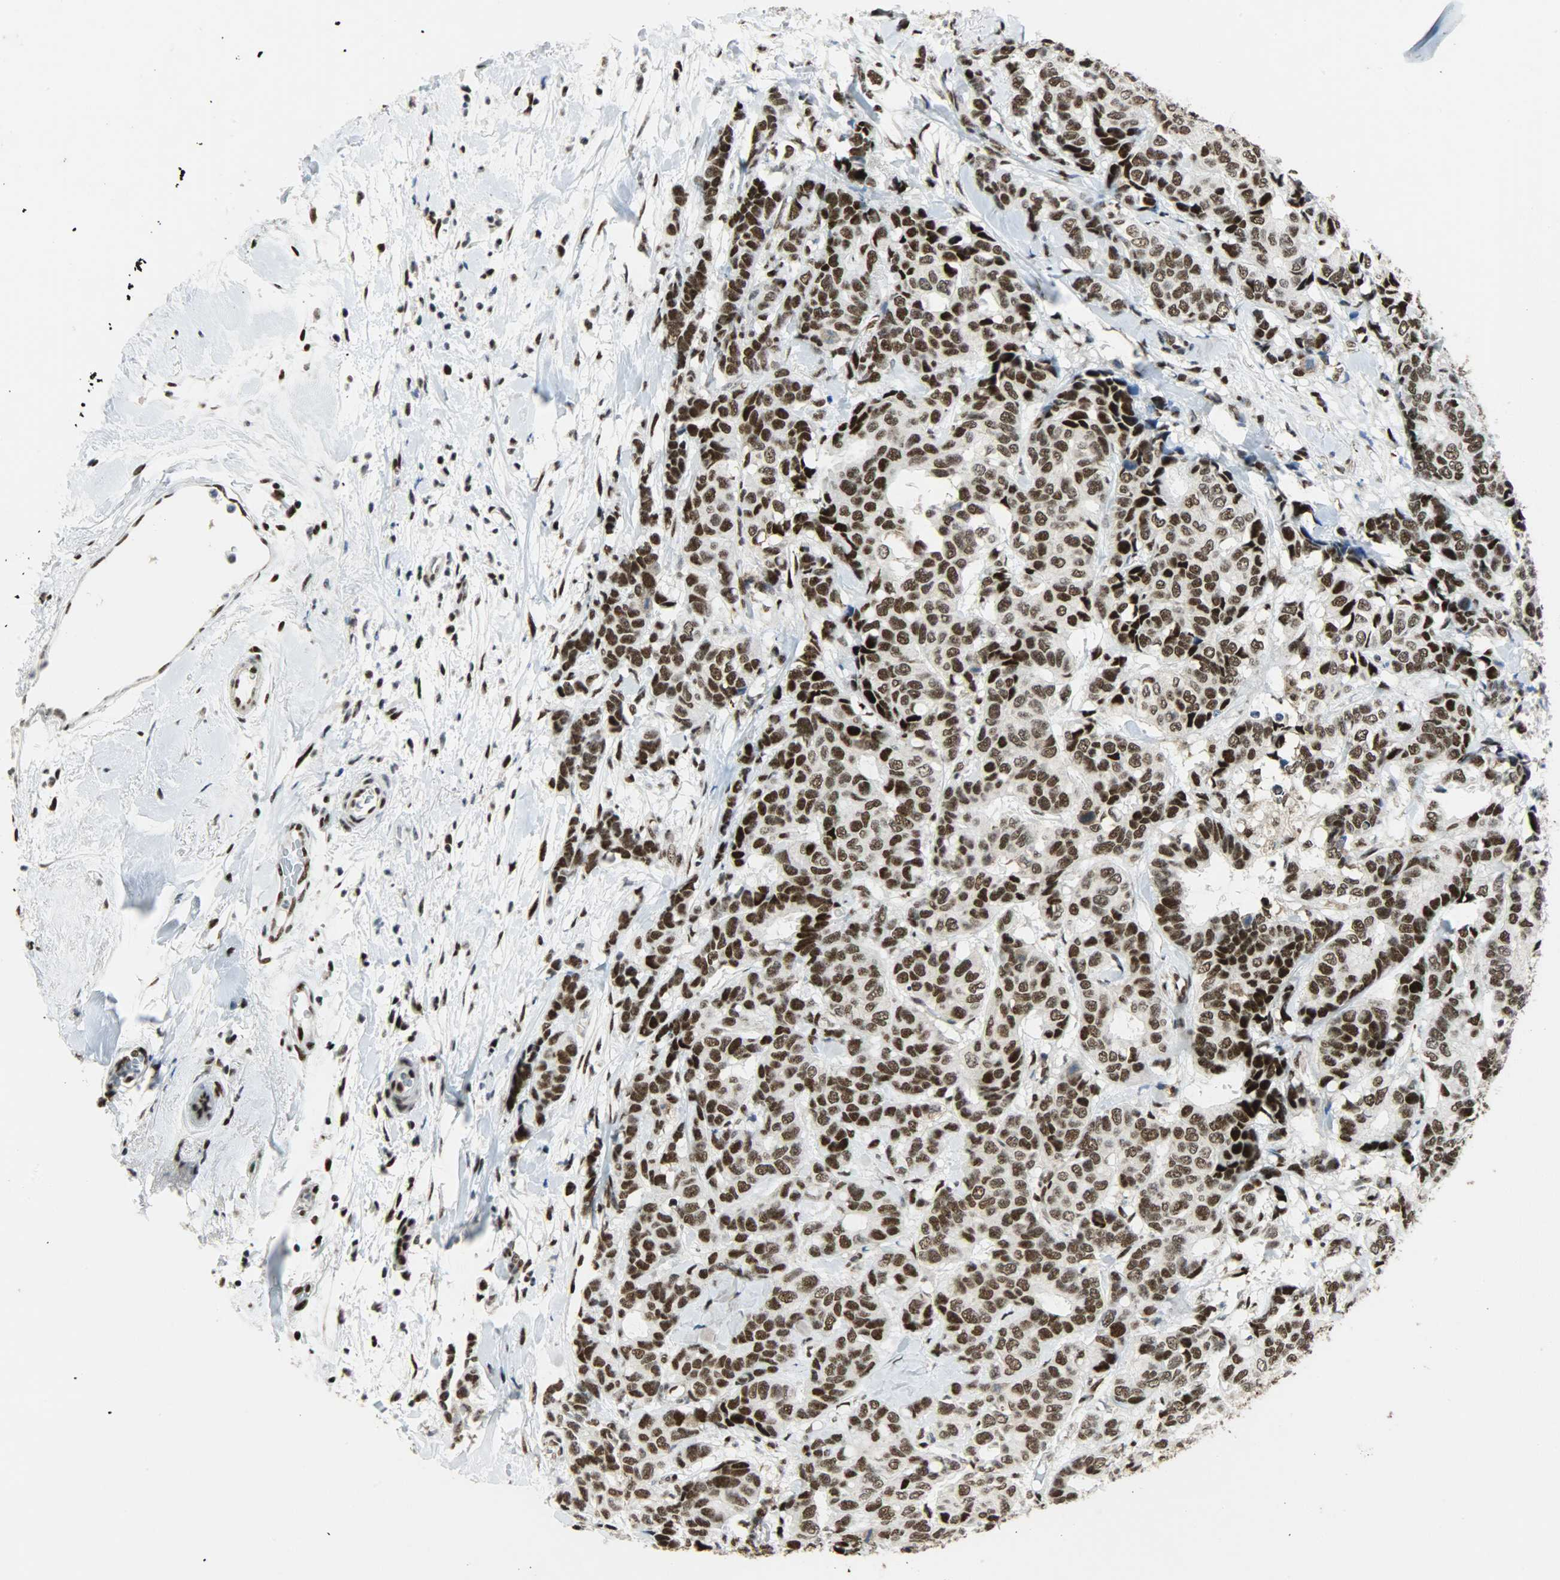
{"staining": {"intensity": "strong", "quantity": ">75%", "location": "nuclear"}, "tissue": "breast cancer", "cell_type": "Tumor cells", "image_type": "cancer", "snomed": [{"axis": "morphology", "description": "Duct carcinoma"}, {"axis": "topography", "description": "Breast"}], "caption": "Immunohistochemistry (IHC) micrograph of neoplastic tissue: human invasive ductal carcinoma (breast) stained using immunohistochemistry shows high levels of strong protein expression localized specifically in the nuclear of tumor cells, appearing as a nuclear brown color.", "gene": "SSB", "patient": {"sex": "female", "age": 87}}